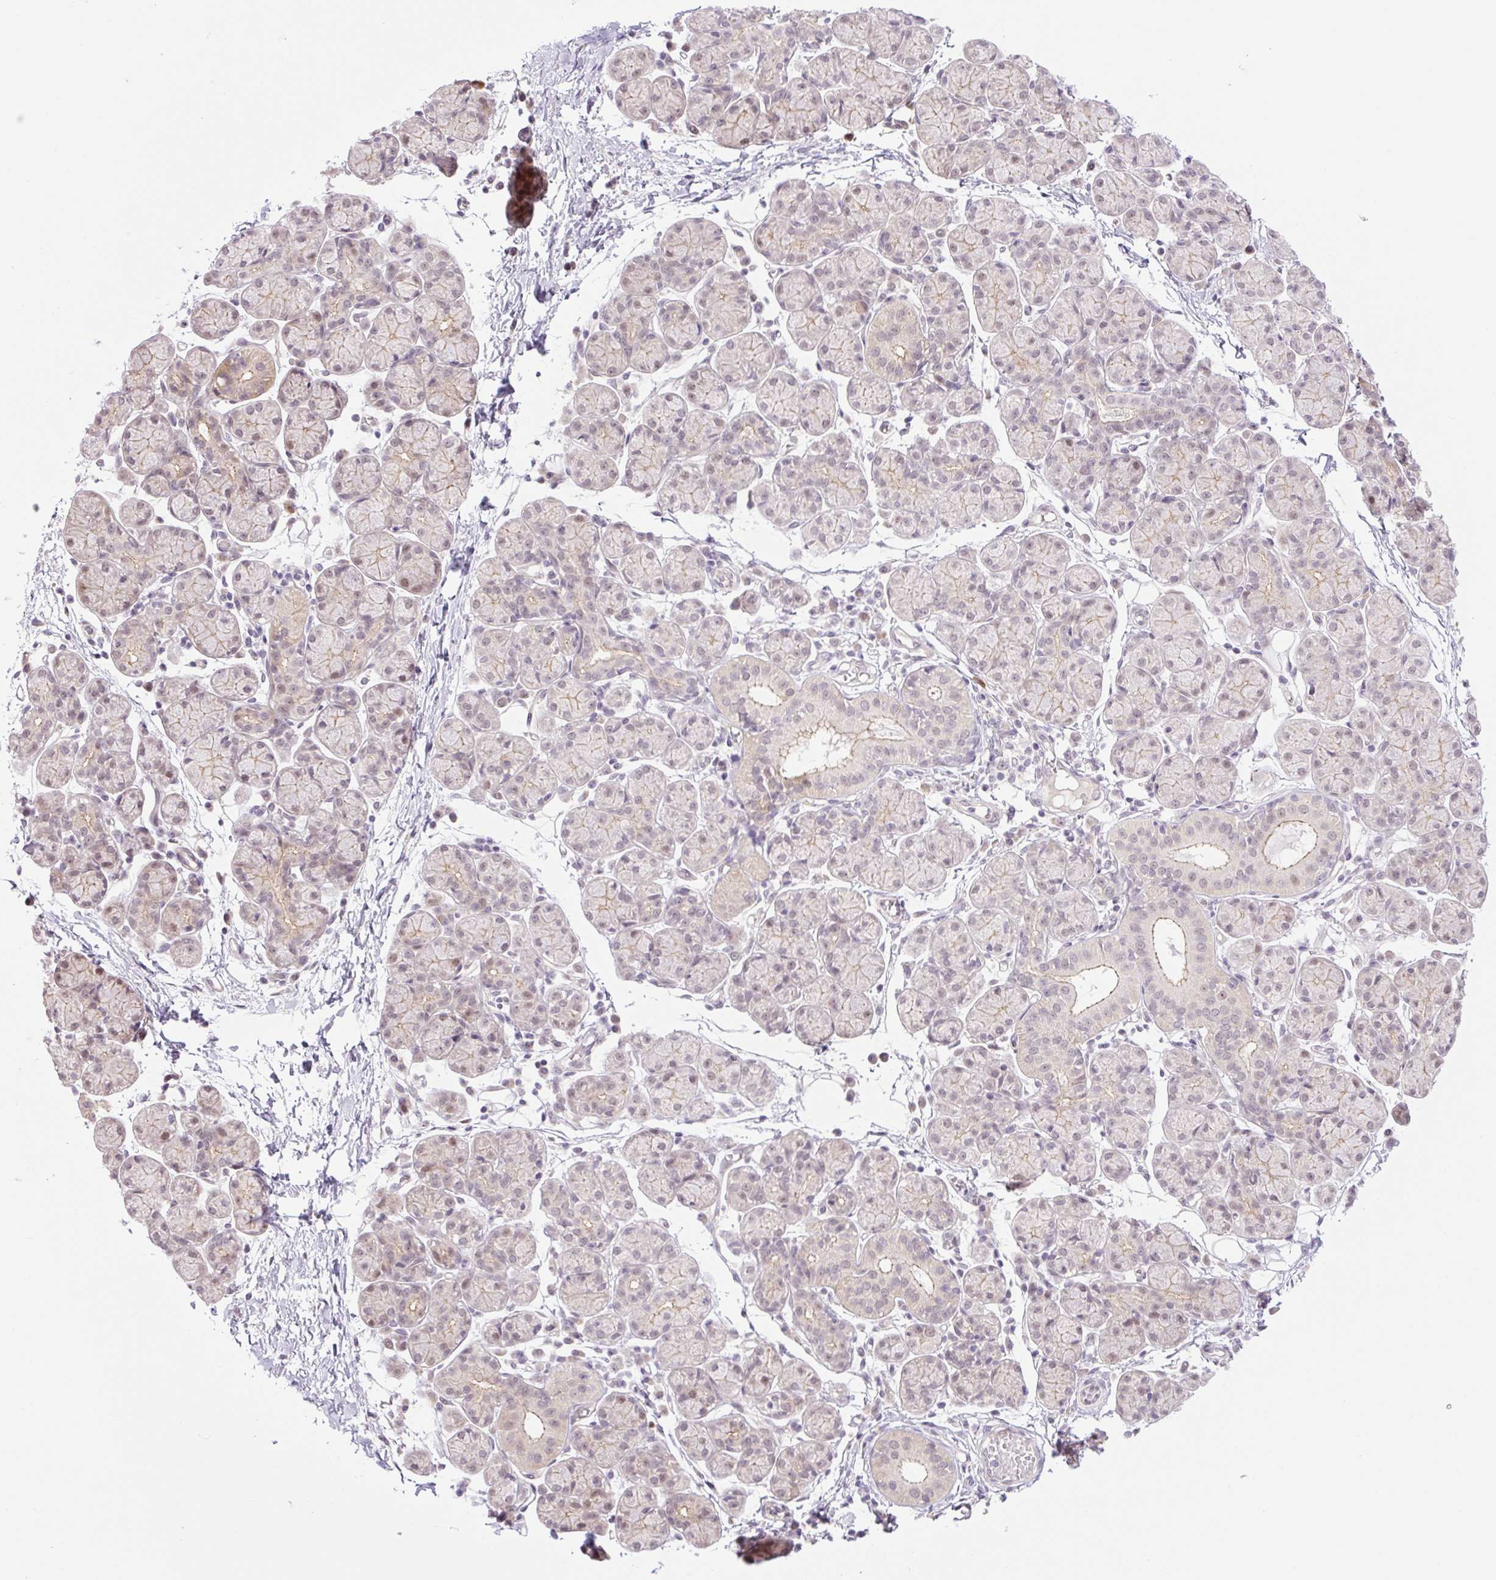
{"staining": {"intensity": "weak", "quantity": "25%-75%", "location": "cytoplasmic/membranous"}, "tissue": "salivary gland", "cell_type": "Glandular cells", "image_type": "normal", "snomed": [{"axis": "morphology", "description": "Normal tissue, NOS"}, {"axis": "morphology", "description": "Inflammation, NOS"}, {"axis": "topography", "description": "Lymph node"}, {"axis": "topography", "description": "Salivary gland"}], "caption": "The micrograph reveals staining of benign salivary gland, revealing weak cytoplasmic/membranous protein expression (brown color) within glandular cells.", "gene": "ICE1", "patient": {"sex": "male", "age": 3}}